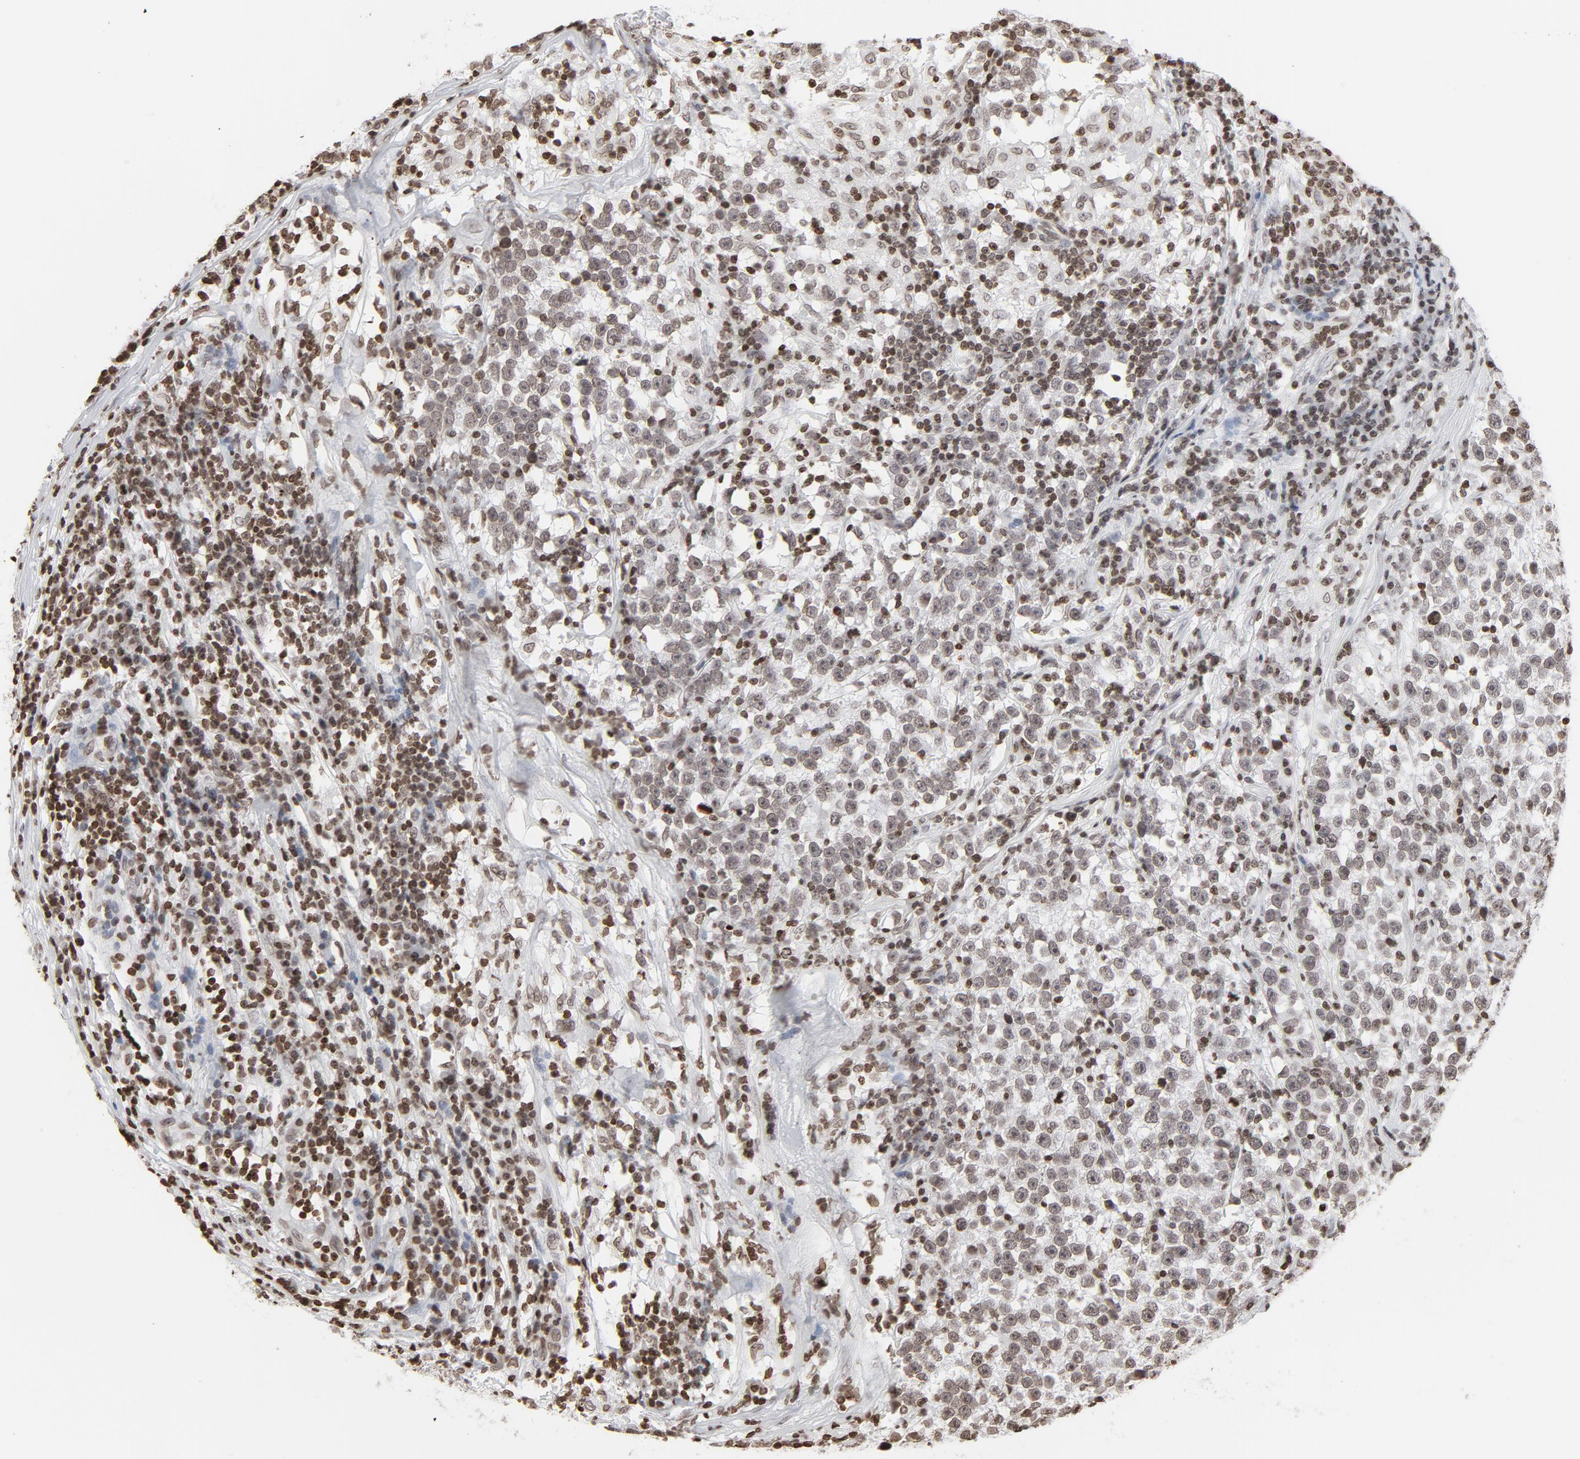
{"staining": {"intensity": "weak", "quantity": ">75%", "location": "nuclear"}, "tissue": "testis cancer", "cell_type": "Tumor cells", "image_type": "cancer", "snomed": [{"axis": "morphology", "description": "Seminoma, NOS"}, {"axis": "topography", "description": "Testis"}], "caption": "This is a photomicrograph of immunohistochemistry staining of seminoma (testis), which shows weak positivity in the nuclear of tumor cells.", "gene": "H2AC12", "patient": {"sex": "male", "age": 43}}